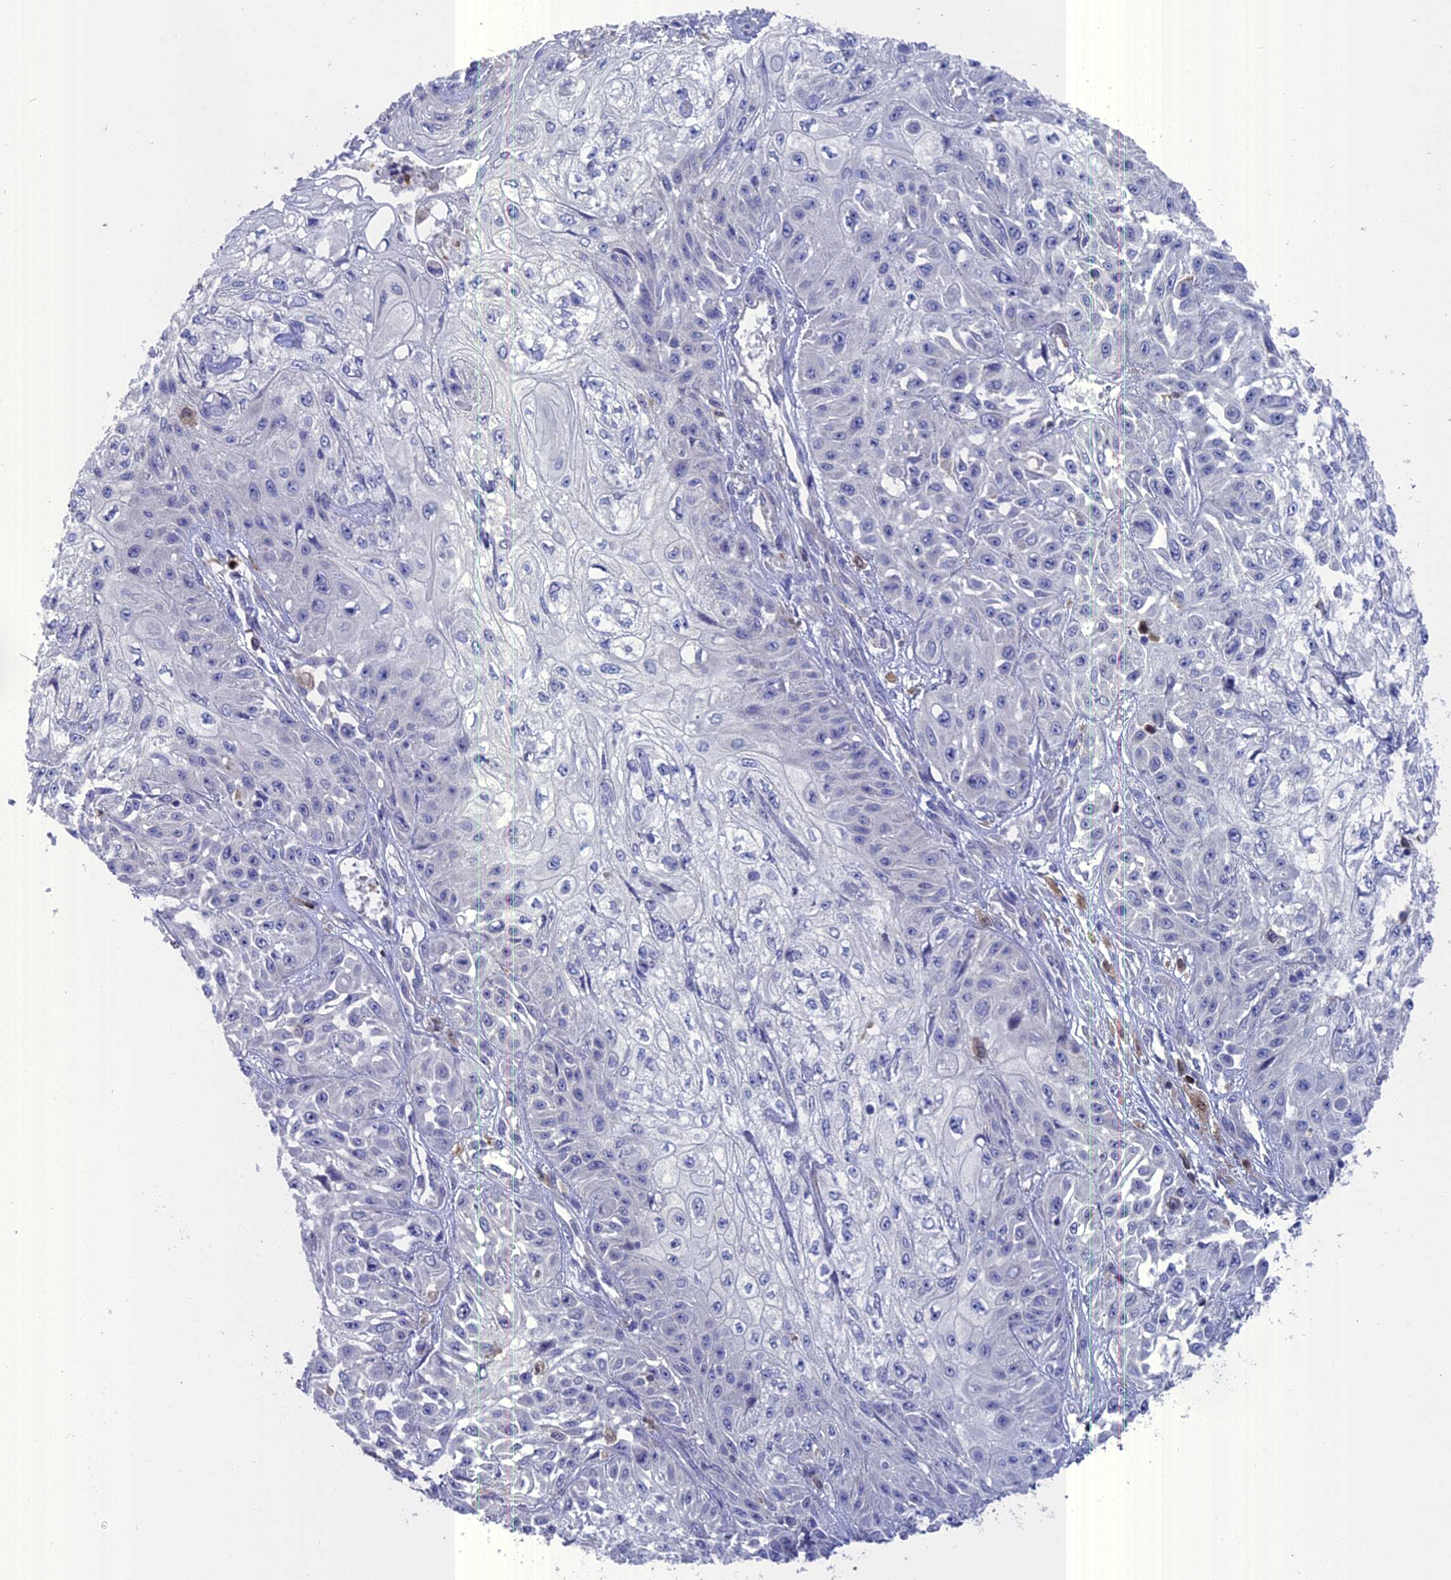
{"staining": {"intensity": "negative", "quantity": "none", "location": "none"}, "tissue": "skin cancer", "cell_type": "Tumor cells", "image_type": "cancer", "snomed": [{"axis": "morphology", "description": "Squamous cell carcinoma, NOS"}, {"axis": "morphology", "description": "Squamous cell carcinoma, metastatic, NOS"}, {"axis": "topography", "description": "Skin"}, {"axis": "topography", "description": "Lymph node"}], "caption": "Tumor cells are negative for protein expression in human skin cancer.", "gene": "NCF4", "patient": {"sex": "male", "age": 75}}